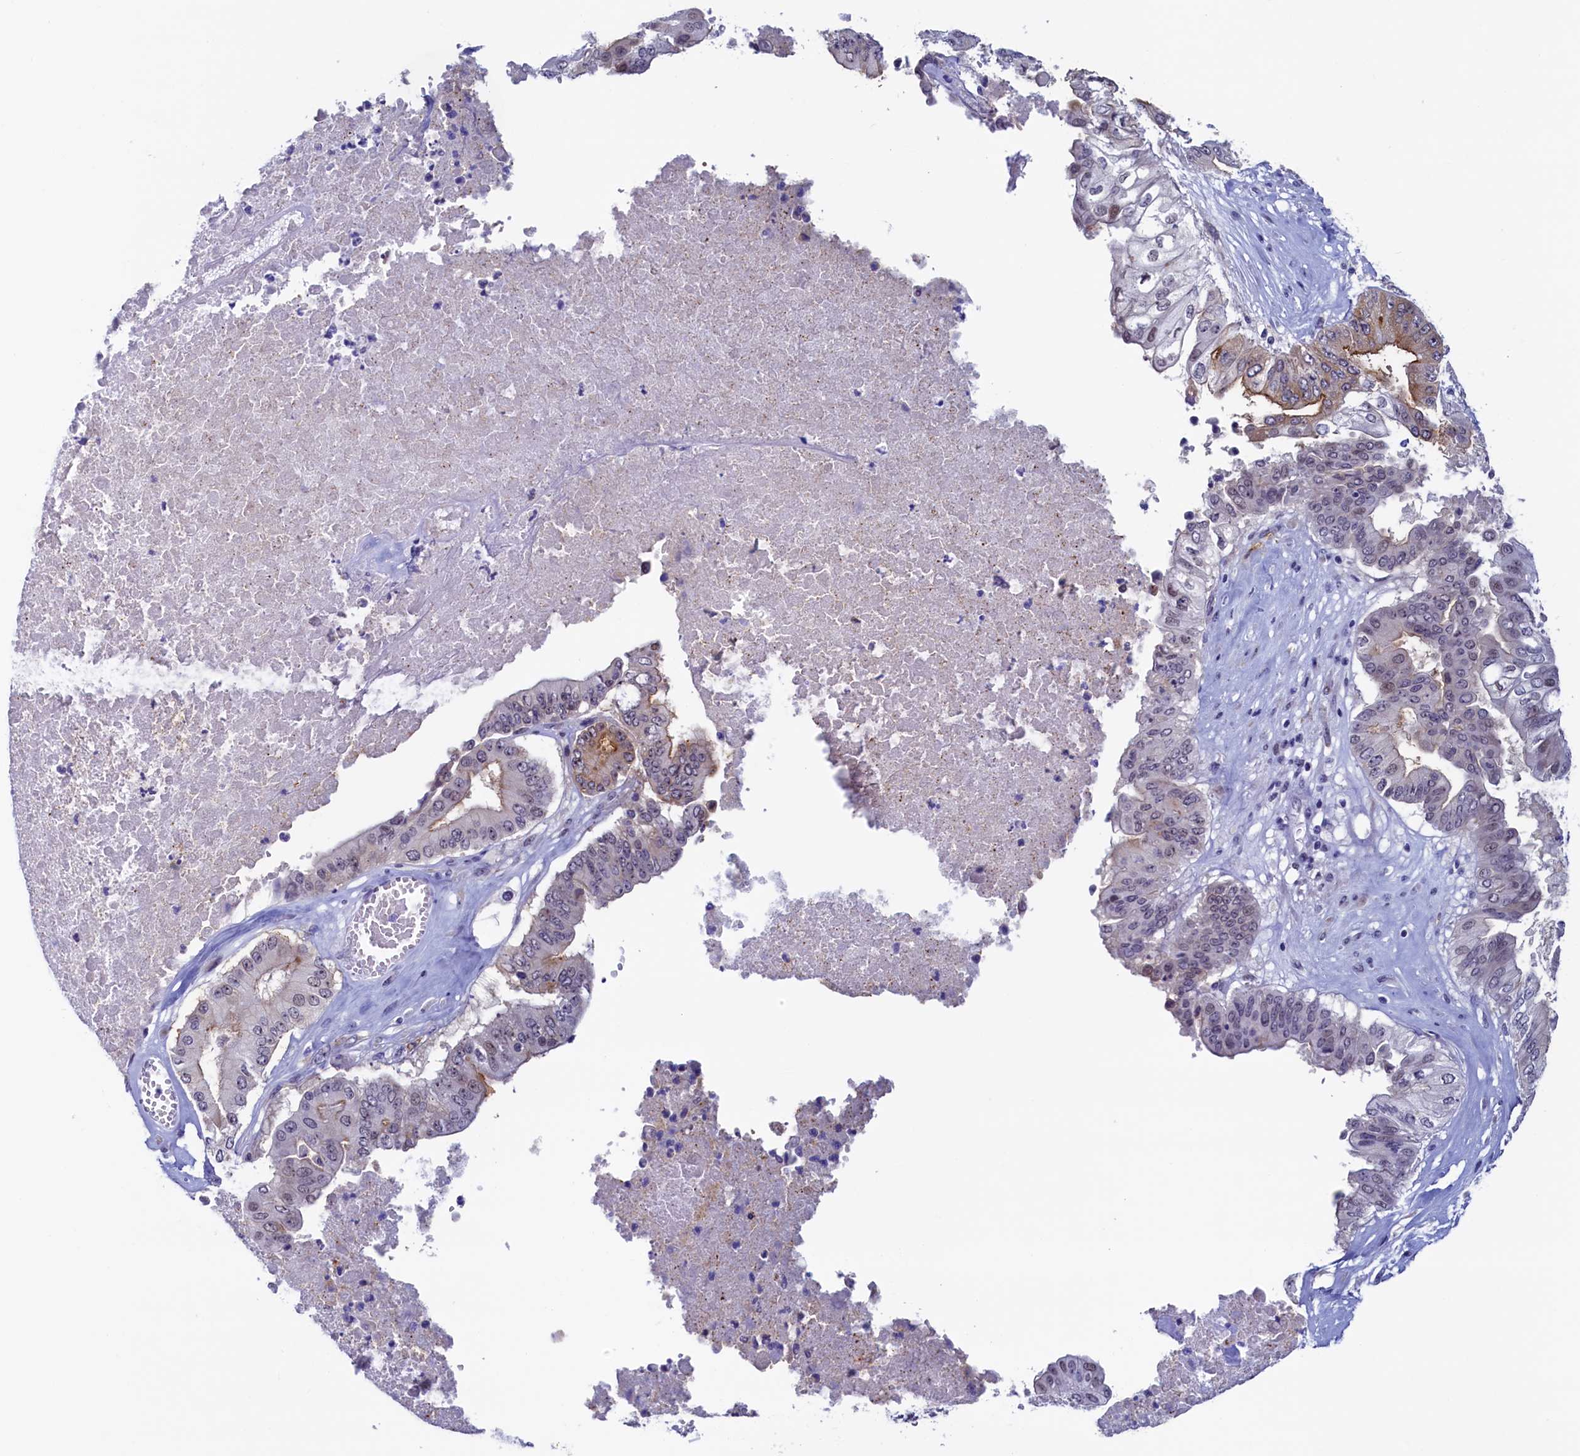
{"staining": {"intensity": "moderate", "quantity": "<25%", "location": "cytoplasmic/membranous,nuclear"}, "tissue": "pancreatic cancer", "cell_type": "Tumor cells", "image_type": "cancer", "snomed": [{"axis": "morphology", "description": "Adenocarcinoma, NOS"}, {"axis": "topography", "description": "Pancreas"}], "caption": "A low amount of moderate cytoplasmic/membranous and nuclear positivity is present in approximately <25% of tumor cells in pancreatic cancer tissue.", "gene": "PACSIN3", "patient": {"sex": "female", "age": 77}}